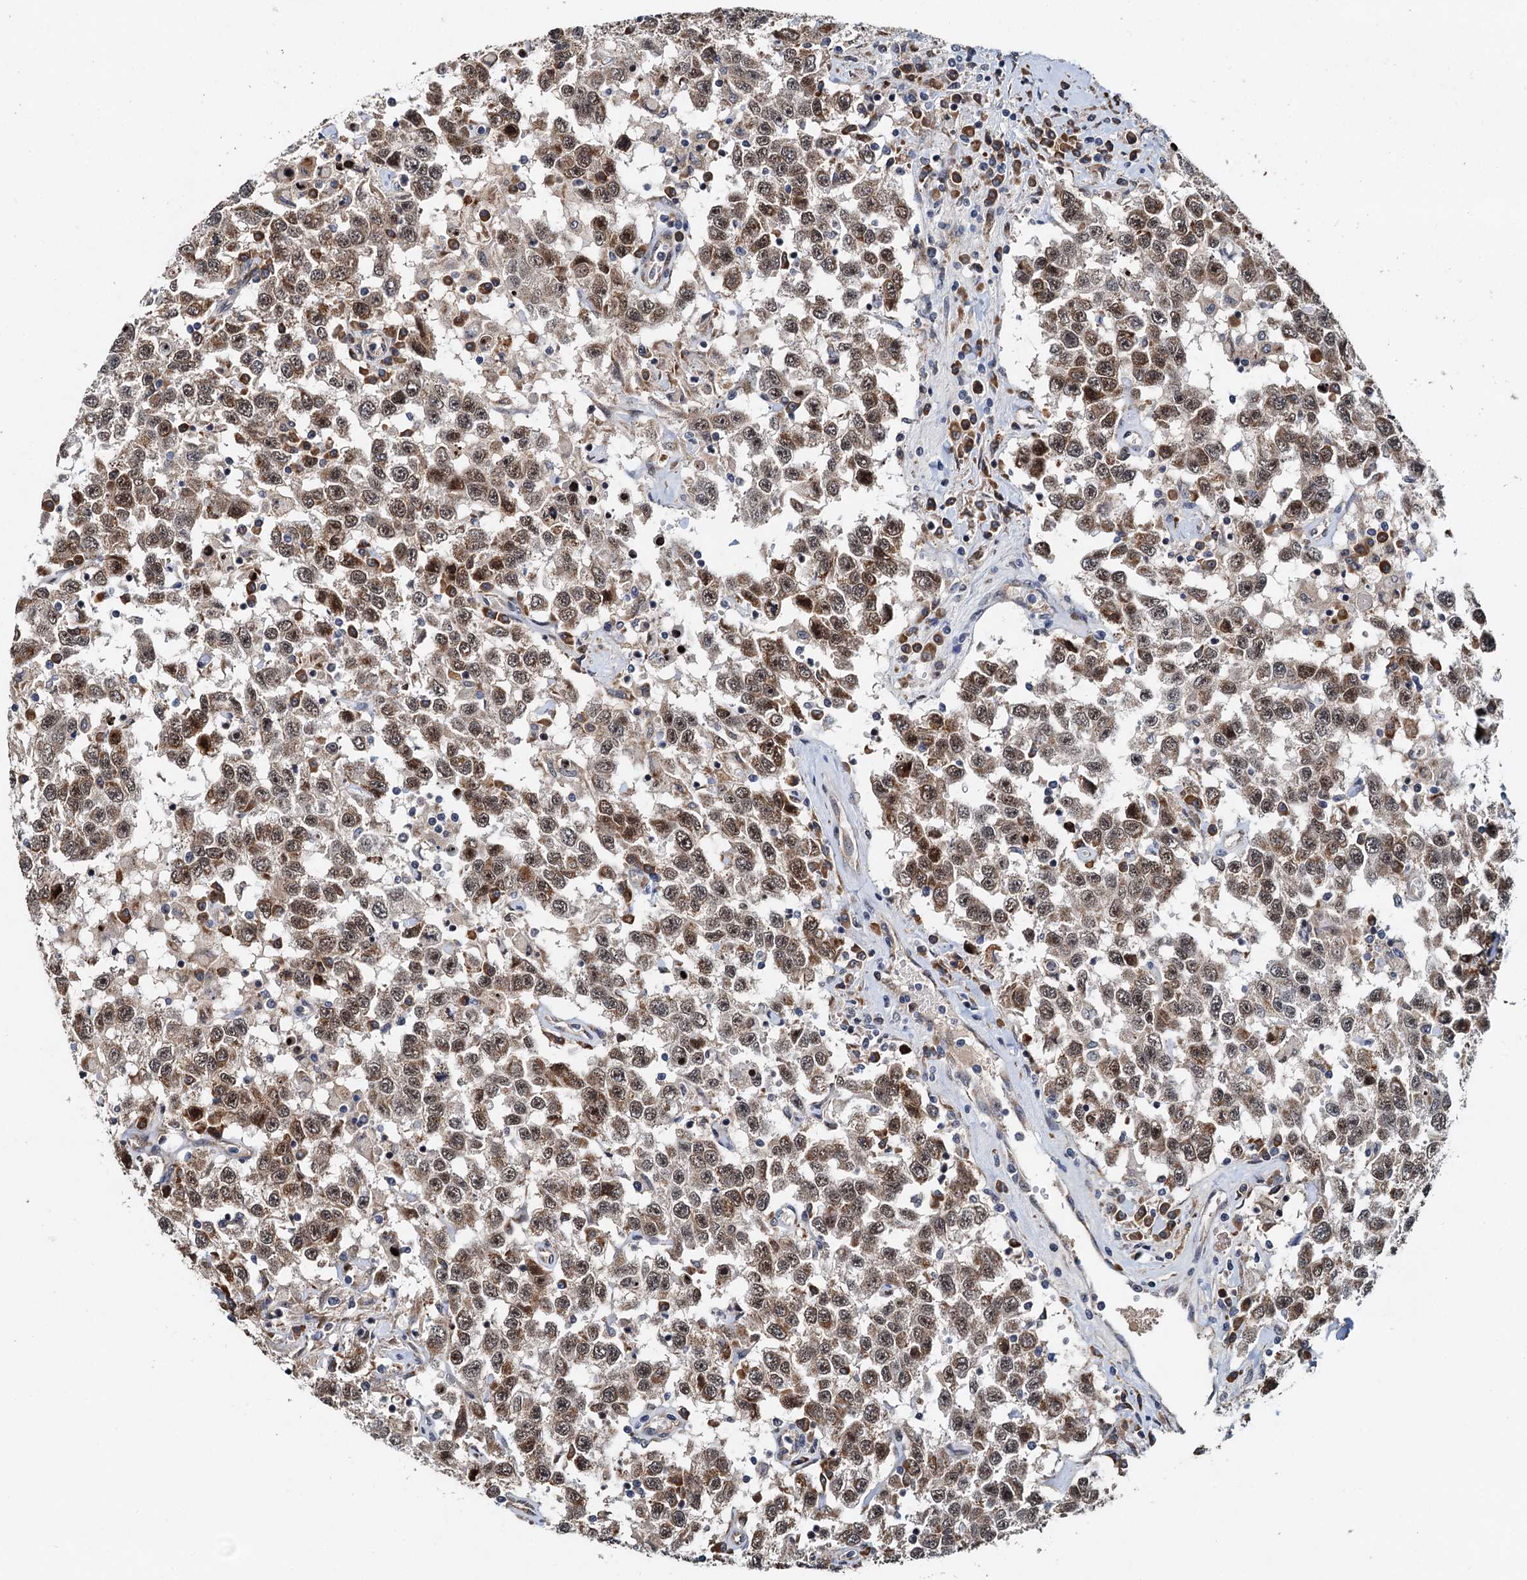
{"staining": {"intensity": "moderate", "quantity": ">75%", "location": "cytoplasmic/membranous,nuclear"}, "tissue": "testis cancer", "cell_type": "Tumor cells", "image_type": "cancer", "snomed": [{"axis": "morphology", "description": "Seminoma, NOS"}, {"axis": "topography", "description": "Testis"}], "caption": "Protein expression by immunohistochemistry displays moderate cytoplasmic/membranous and nuclear staining in approximately >75% of tumor cells in seminoma (testis).", "gene": "DNAJC21", "patient": {"sex": "male", "age": 41}}